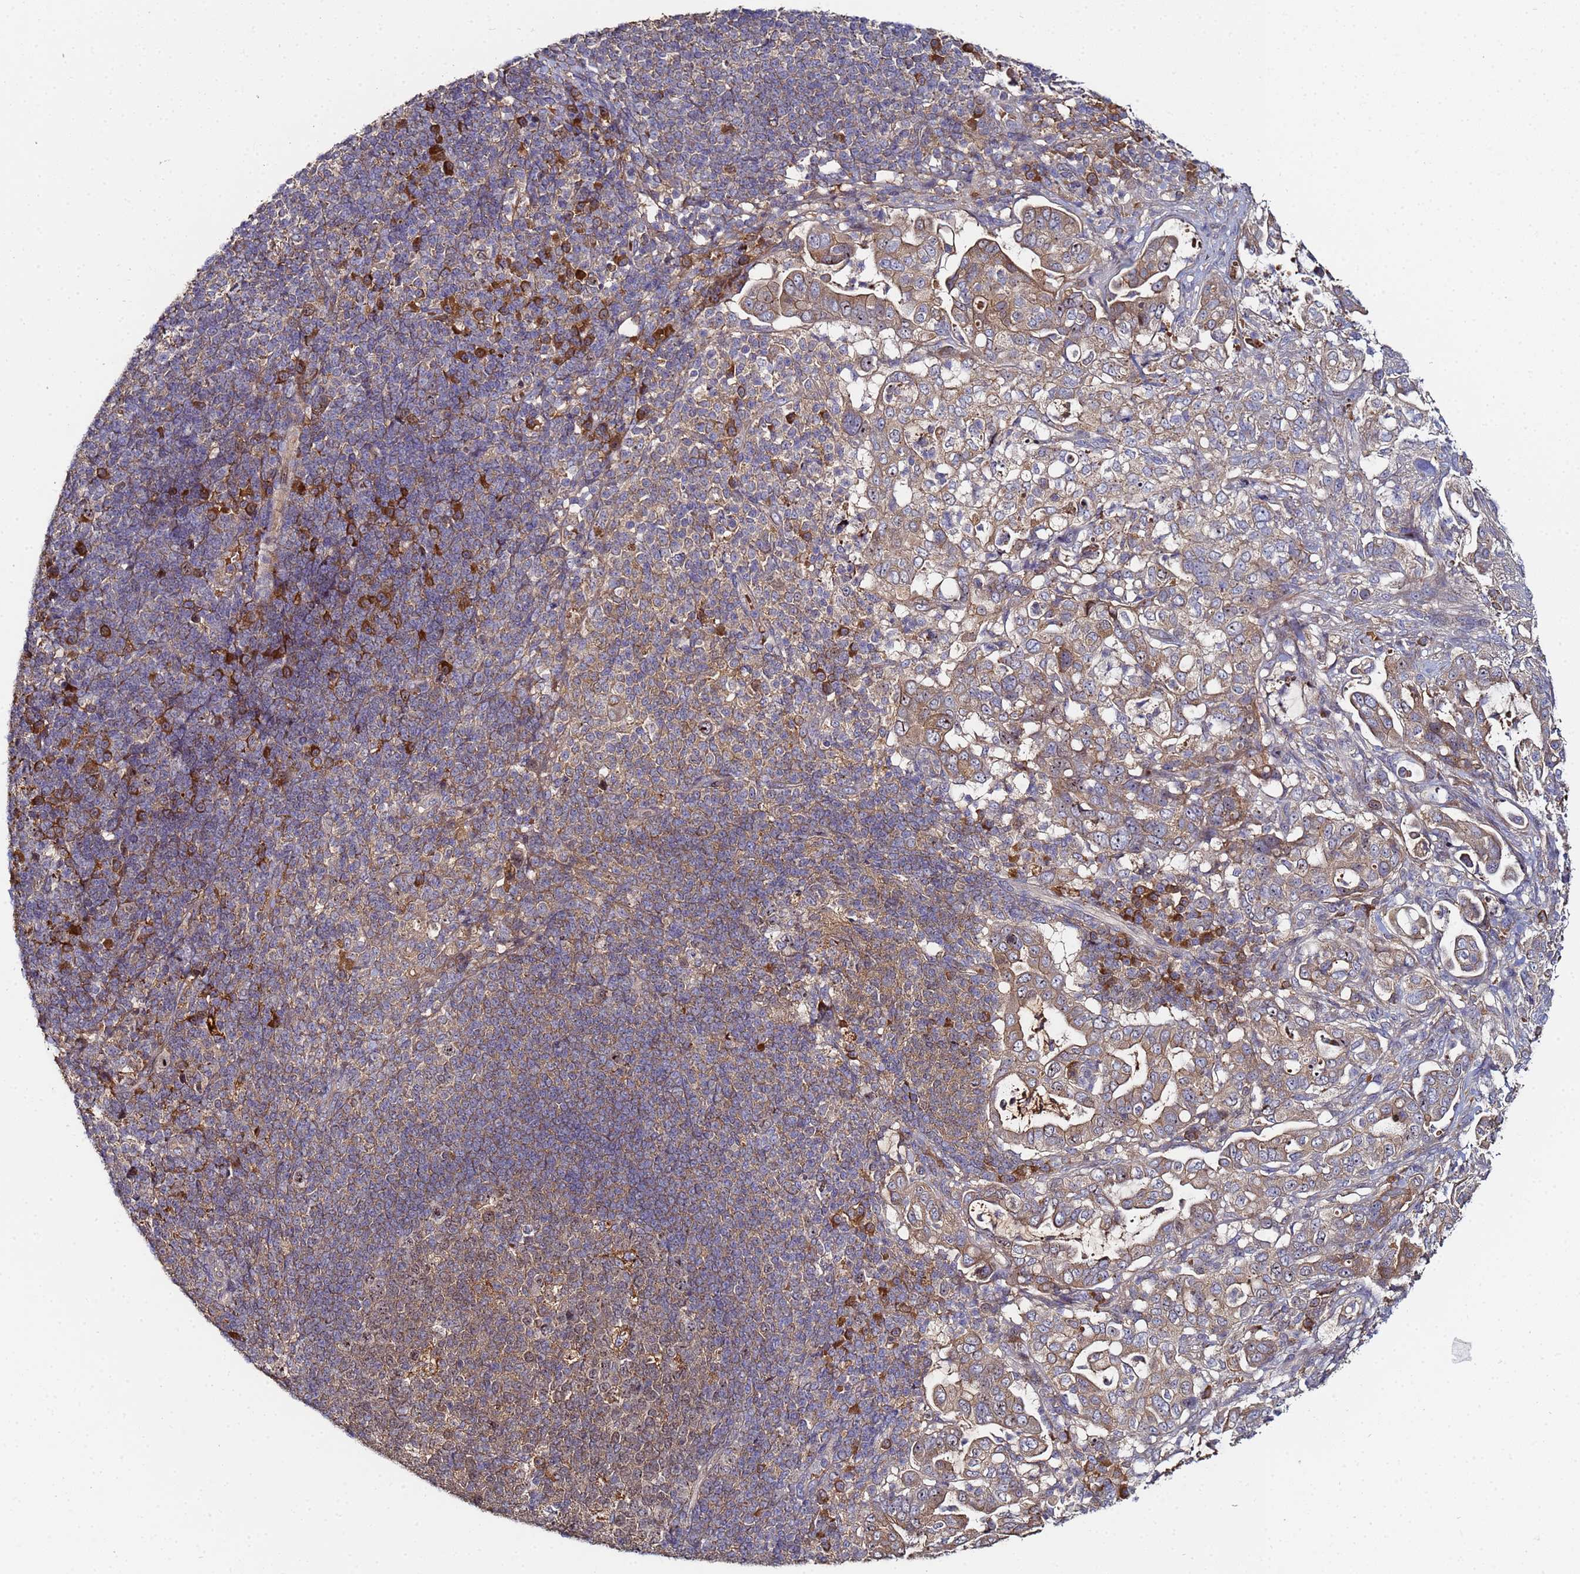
{"staining": {"intensity": "moderate", "quantity": ">75%", "location": "cytoplasmic/membranous,nuclear"}, "tissue": "pancreatic cancer", "cell_type": "Tumor cells", "image_type": "cancer", "snomed": [{"axis": "morphology", "description": "Normal tissue, NOS"}, {"axis": "morphology", "description": "Adenocarcinoma, NOS"}, {"axis": "topography", "description": "Lymph node"}, {"axis": "topography", "description": "Pancreas"}], "caption": "Pancreatic cancer (adenocarcinoma) stained with a protein marker demonstrates moderate staining in tumor cells.", "gene": "OSER1", "patient": {"sex": "female", "age": 67}}